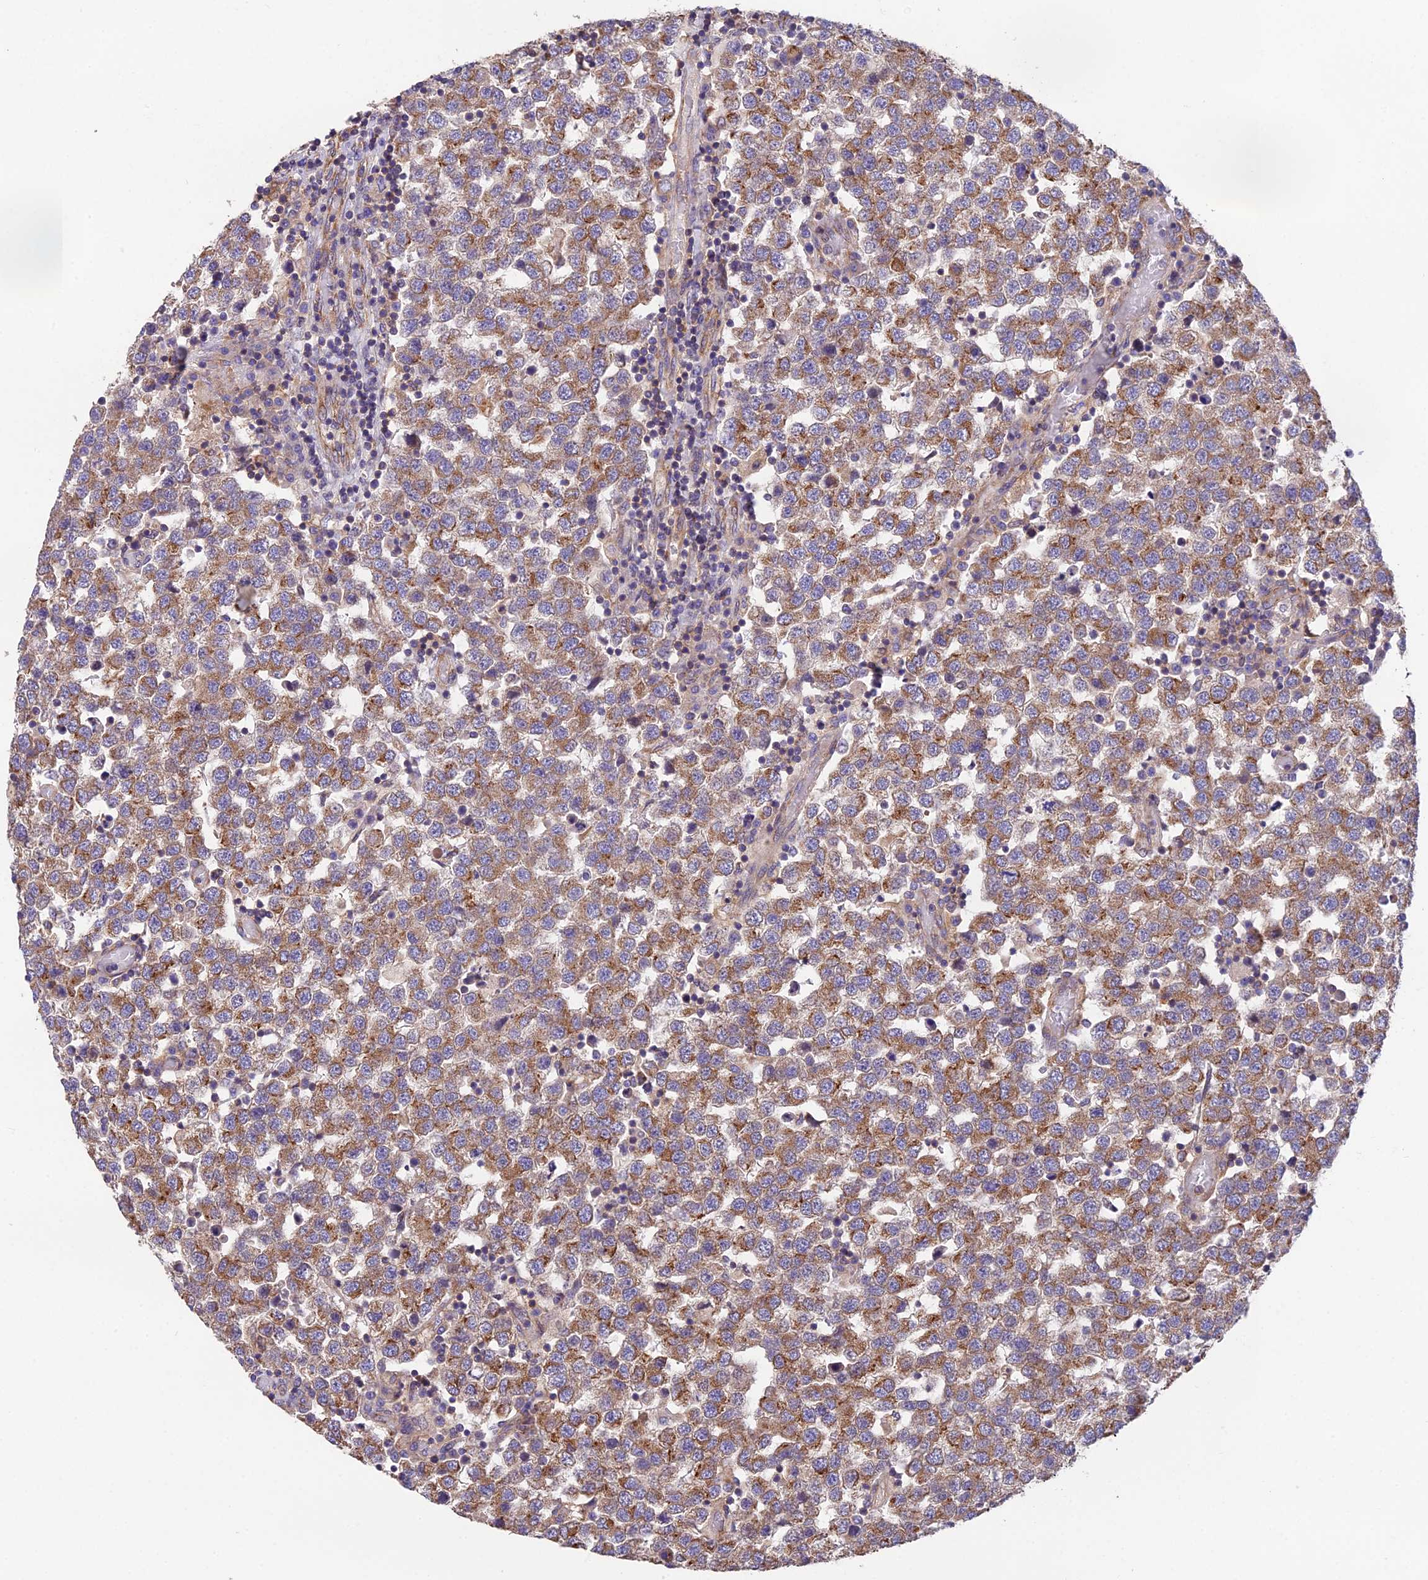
{"staining": {"intensity": "moderate", "quantity": ">75%", "location": "cytoplasmic/membranous"}, "tissue": "testis cancer", "cell_type": "Tumor cells", "image_type": "cancer", "snomed": [{"axis": "morphology", "description": "Seminoma, NOS"}, {"axis": "topography", "description": "Testis"}], "caption": "A micrograph of human testis seminoma stained for a protein exhibits moderate cytoplasmic/membranous brown staining in tumor cells. The staining was performed using DAB, with brown indicating positive protein expression. Nuclei are stained blue with hematoxylin.", "gene": "BLOC1S4", "patient": {"sex": "male", "age": 34}}